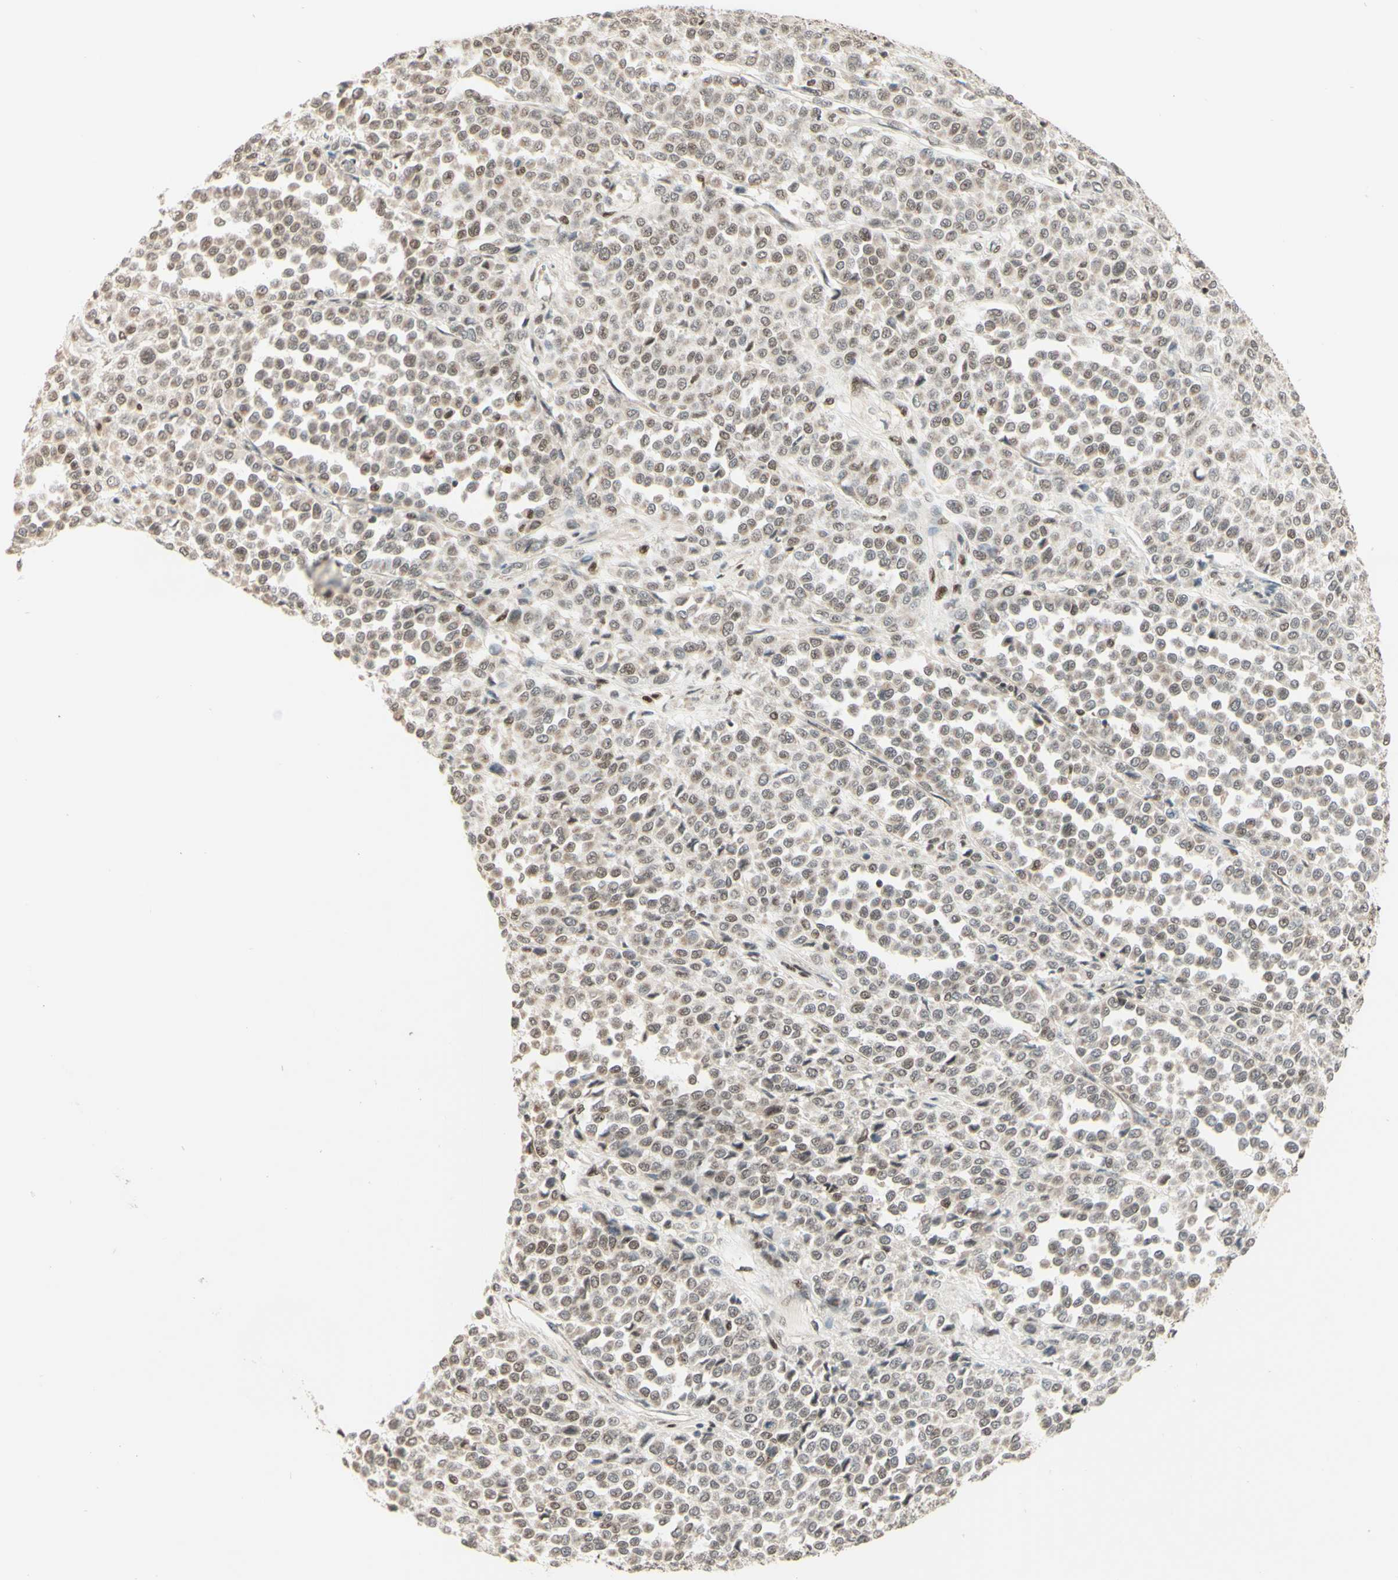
{"staining": {"intensity": "weak", "quantity": "25%-75%", "location": "nuclear"}, "tissue": "melanoma", "cell_type": "Tumor cells", "image_type": "cancer", "snomed": [{"axis": "morphology", "description": "Malignant melanoma, Metastatic site"}, {"axis": "topography", "description": "Pancreas"}], "caption": "Weak nuclear expression for a protein is identified in about 25%-75% of tumor cells of melanoma using immunohistochemistry.", "gene": "NR3C1", "patient": {"sex": "female", "age": 30}}